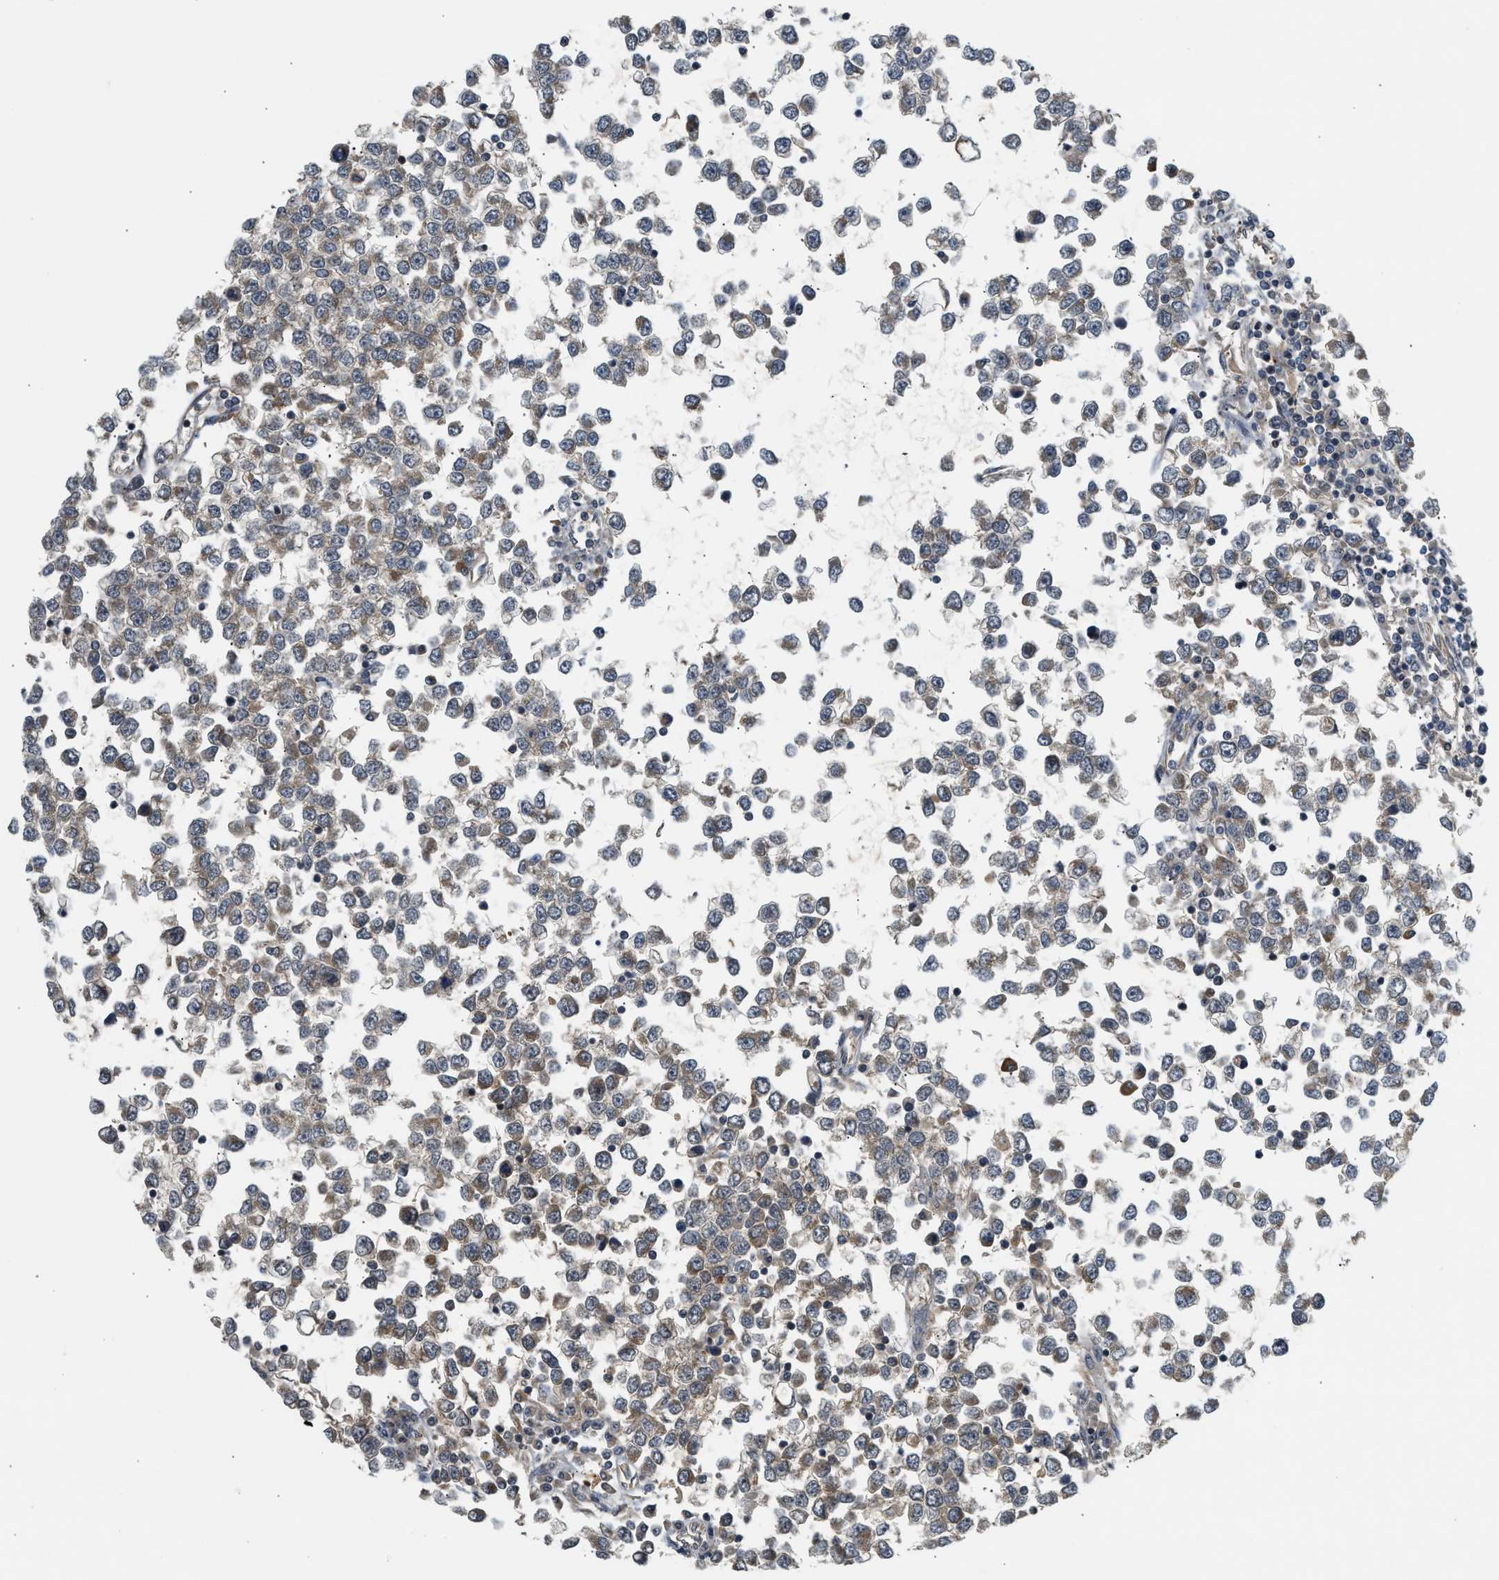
{"staining": {"intensity": "weak", "quantity": "<25%", "location": "cytoplasmic/membranous"}, "tissue": "testis cancer", "cell_type": "Tumor cells", "image_type": "cancer", "snomed": [{"axis": "morphology", "description": "Seminoma, NOS"}, {"axis": "topography", "description": "Testis"}], "caption": "Immunohistochemical staining of human seminoma (testis) displays no significant positivity in tumor cells.", "gene": "ADCY8", "patient": {"sex": "male", "age": 65}}